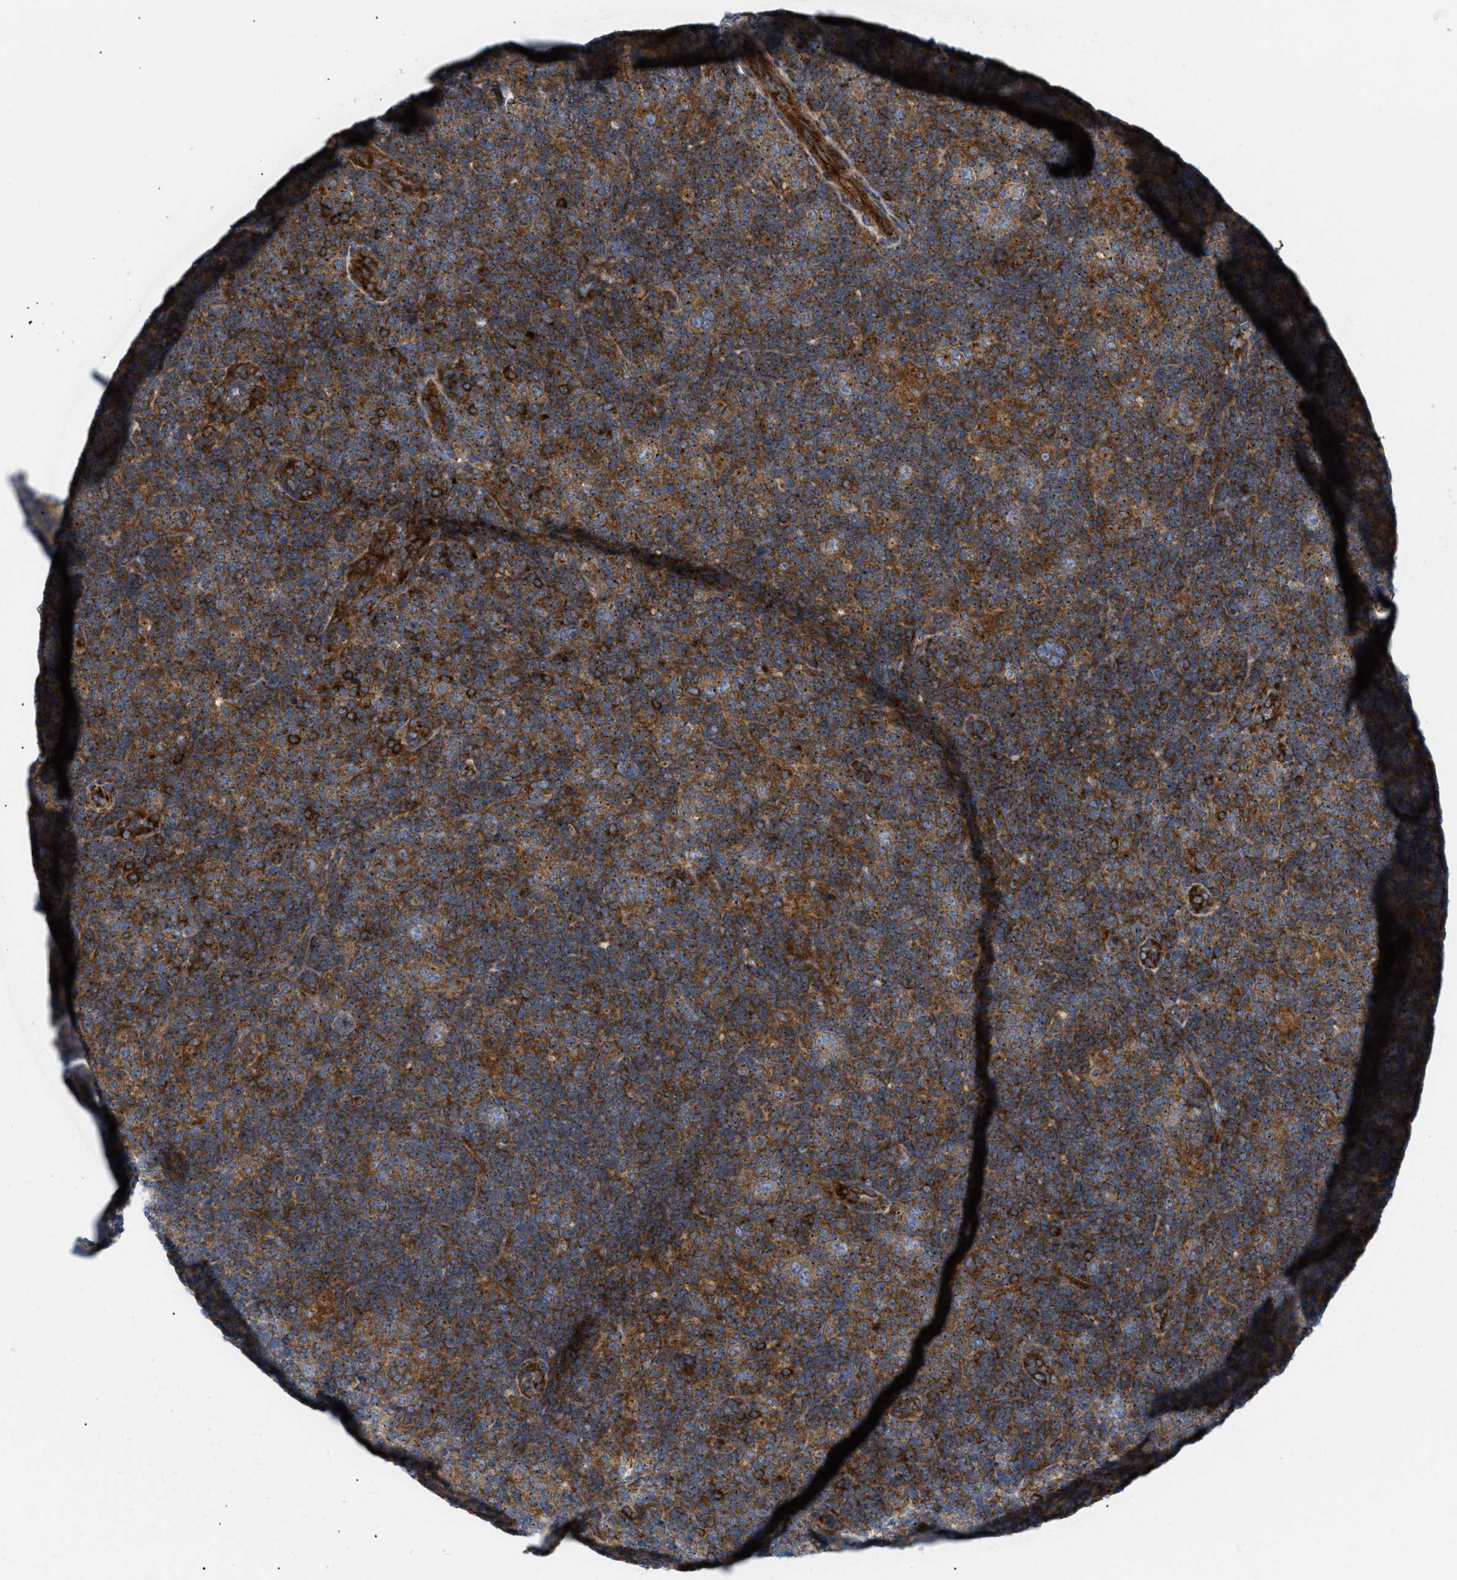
{"staining": {"intensity": "moderate", "quantity": ">75%", "location": "cytoplasmic/membranous"}, "tissue": "lymphoma", "cell_type": "Tumor cells", "image_type": "cancer", "snomed": [{"axis": "morphology", "description": "Hodgkin's disease, NOS"}, {"axis": "topography", "description": "Lymph node"}], "caption": "Moderate cytoplasmic/membranous expression for a protein is seen in approximately >75% of tumor cells of Hodgkin's disease using immunohistochemistry (IHC).", "gene": "DCTN4", "patient": {"sex": "female", "age": 57}}